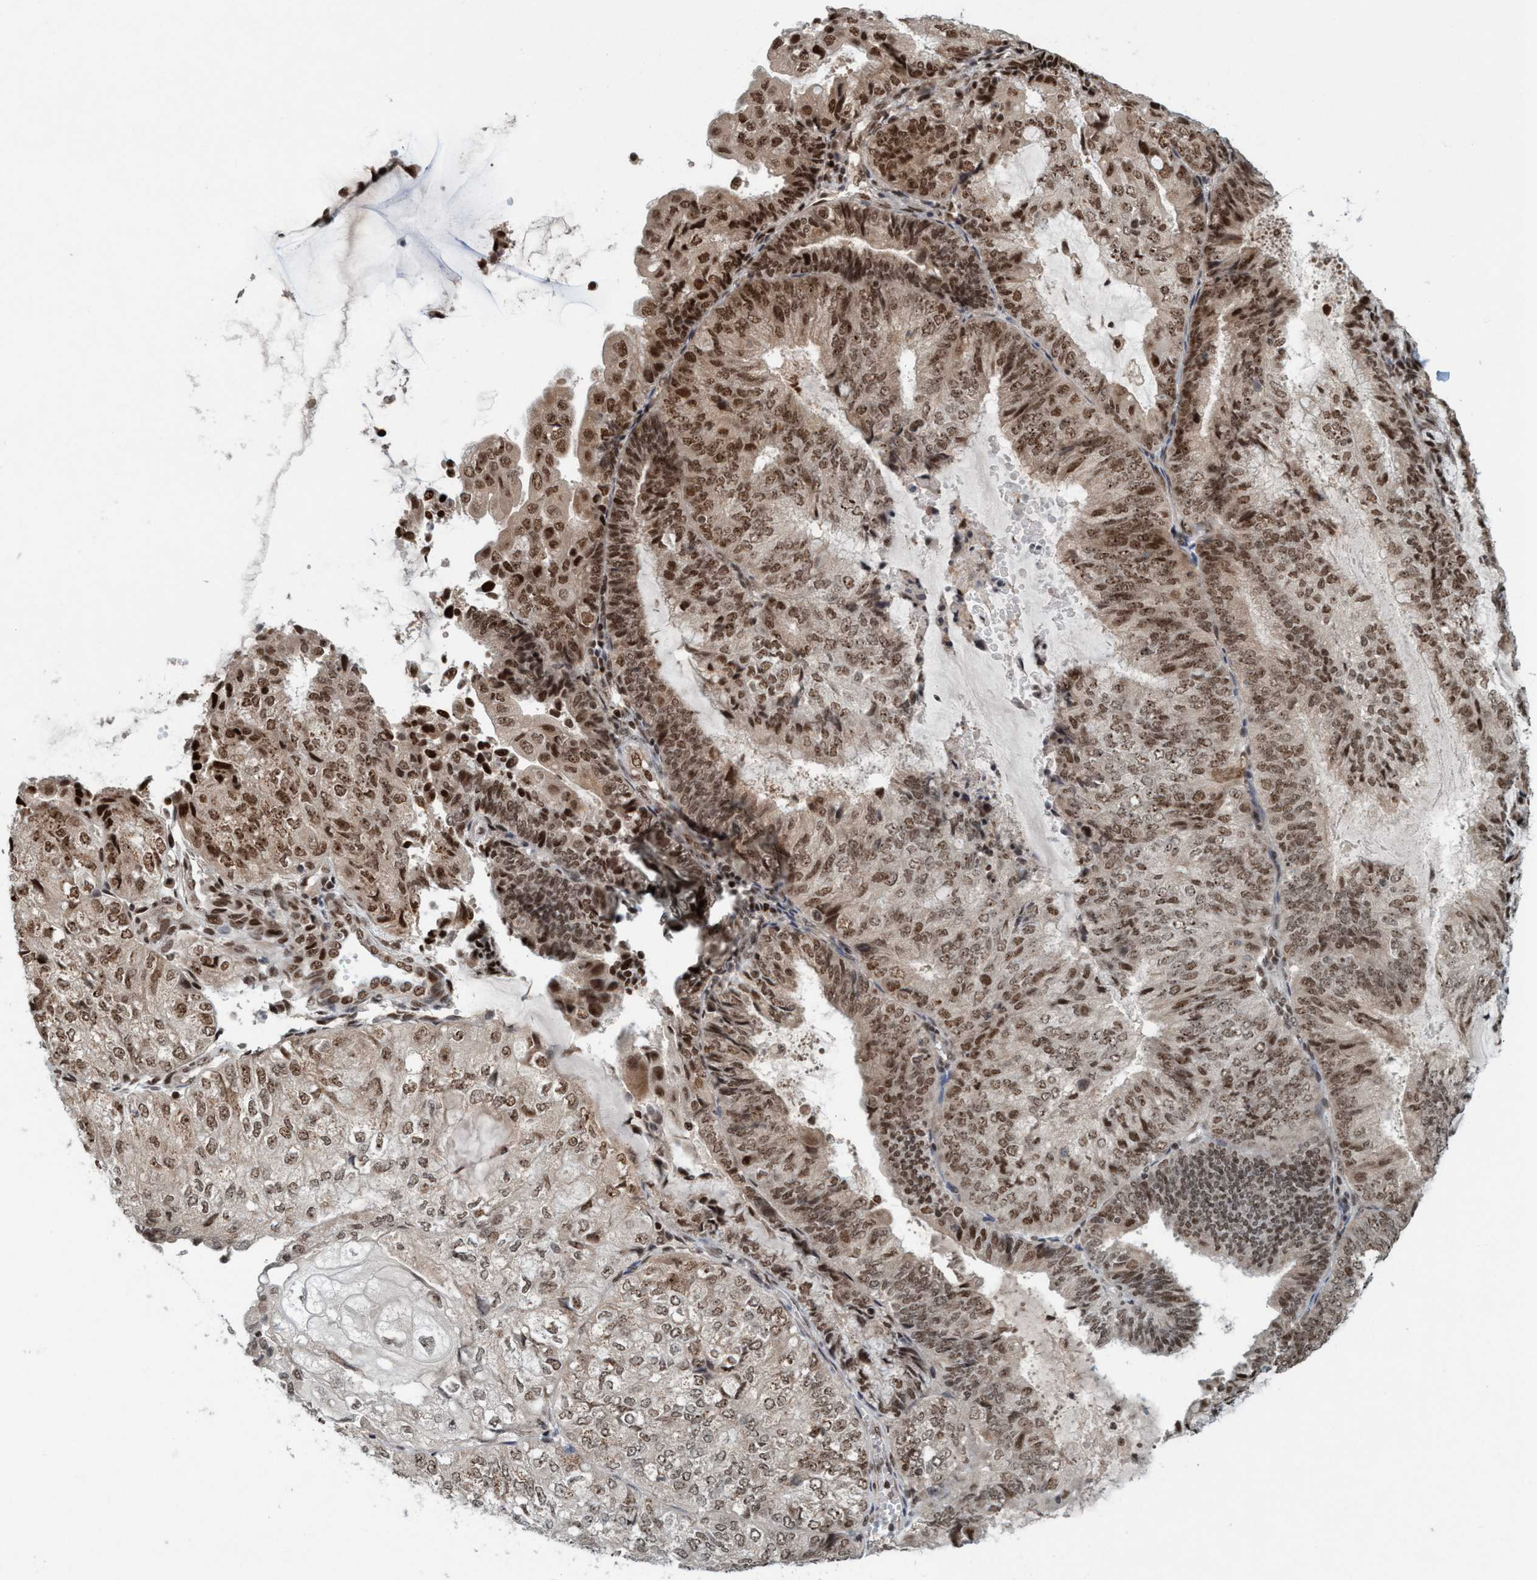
{"staining": {"intensity": "moderate", "quantity": ">75%", "location": "nuclear"}, "tissue": "endometrial cancer", "cell_type": "Tumor cells", "image_type": "cancer", "snomed": [{"axis": "morphology", "description": "Adenocarcinoma, NOS"}, {"axis": "topography", "description": "Endometrium"}], "caption": "Immunohistochemical staining of human endometrial cancer (adenocarcinoma) exhibits moderate nuclear protein expression in approximately >75% of tumor cells.", "gene": "SMCR8", "patient": {"sex": "female", "age": 81}}